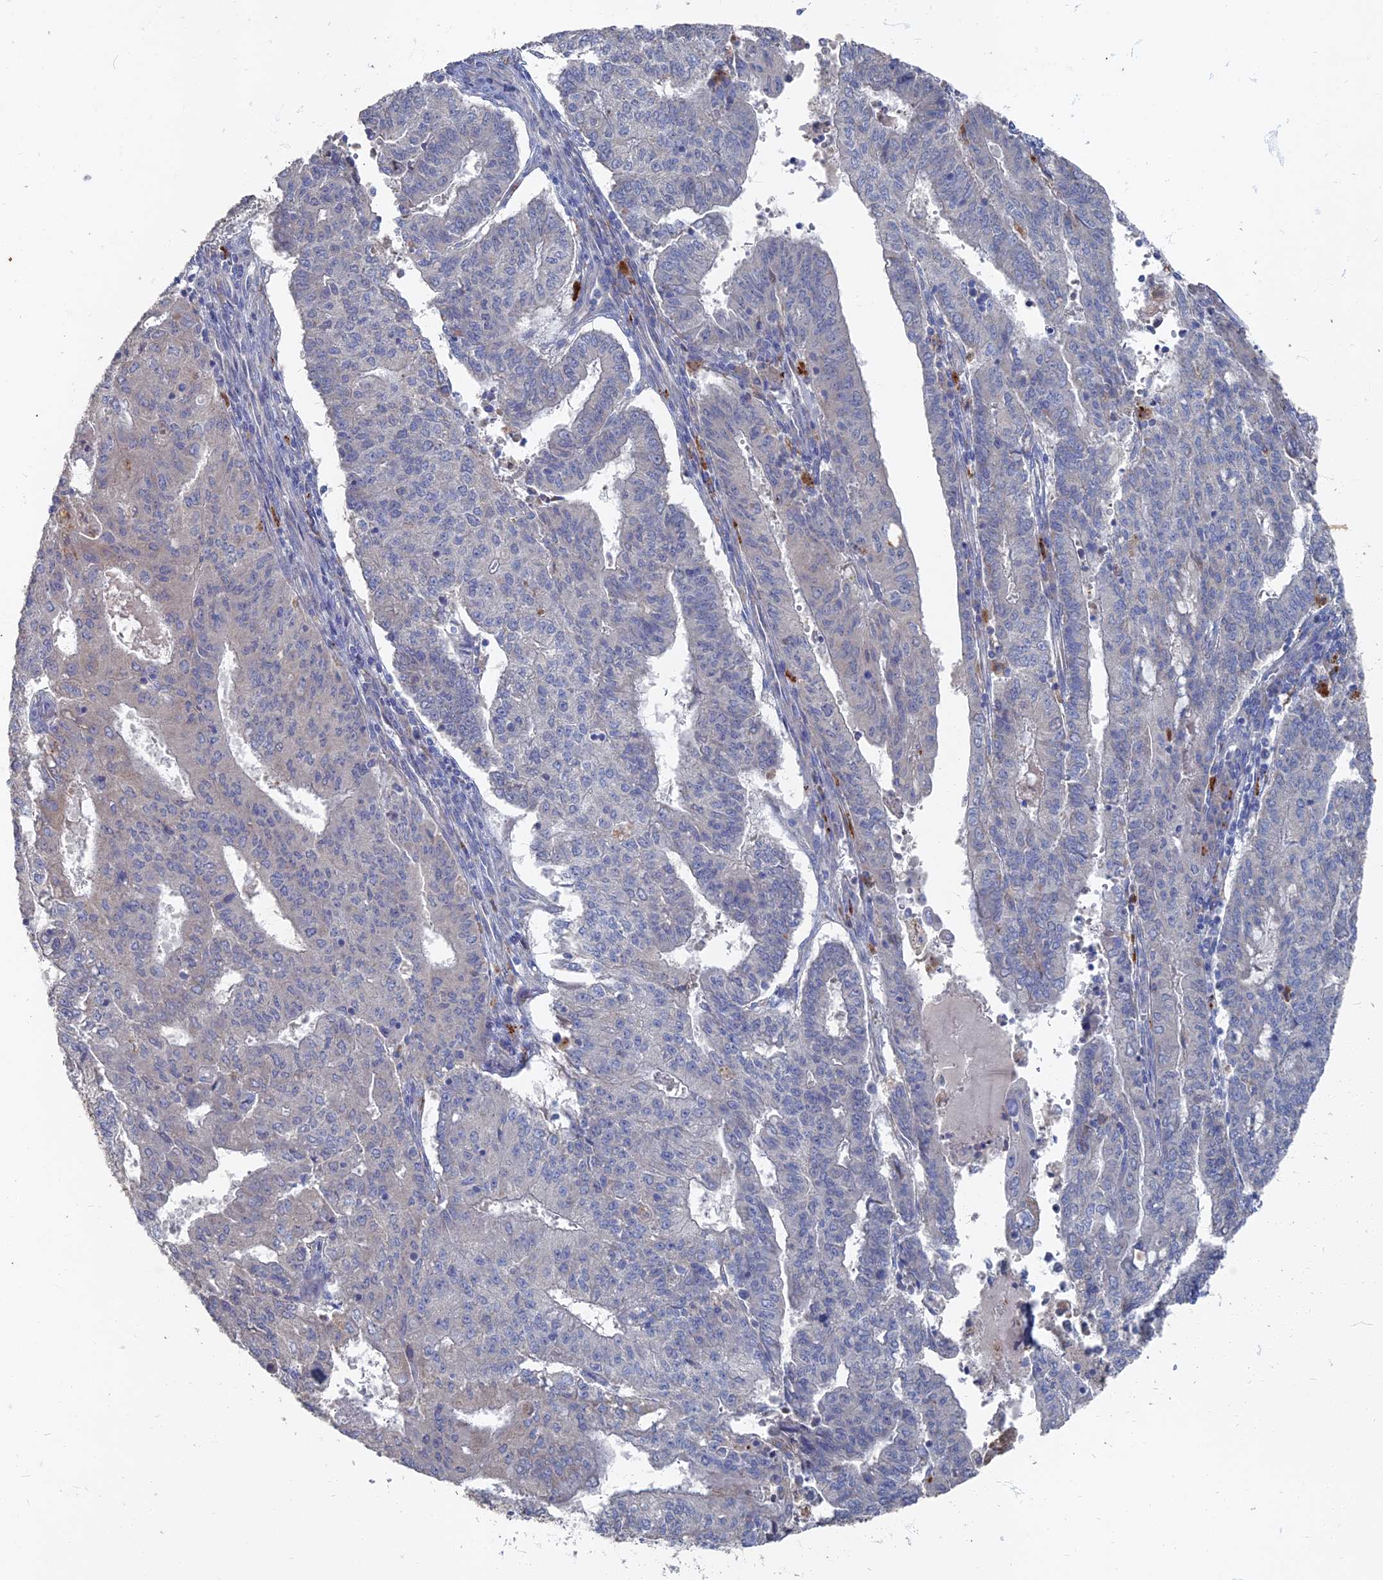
{"staining": {"intensity": "negative", "quantity": "none", "location": "none"}, "tissue": "endometrial cancer", "cell_type": "Tumor cells", "image_type": "cancer", "snomed": [{"axis": "morphology", "description": "Adenocarcinoma, NOS"}, {"axis": "topography", "description": "Endometrium"}], "caption": "IHC of adenocarcinoma (endometrial) shows no expression in tumor cells.", "gene": "TMEM128", "patient": {"sex": "female", "age": 59}}